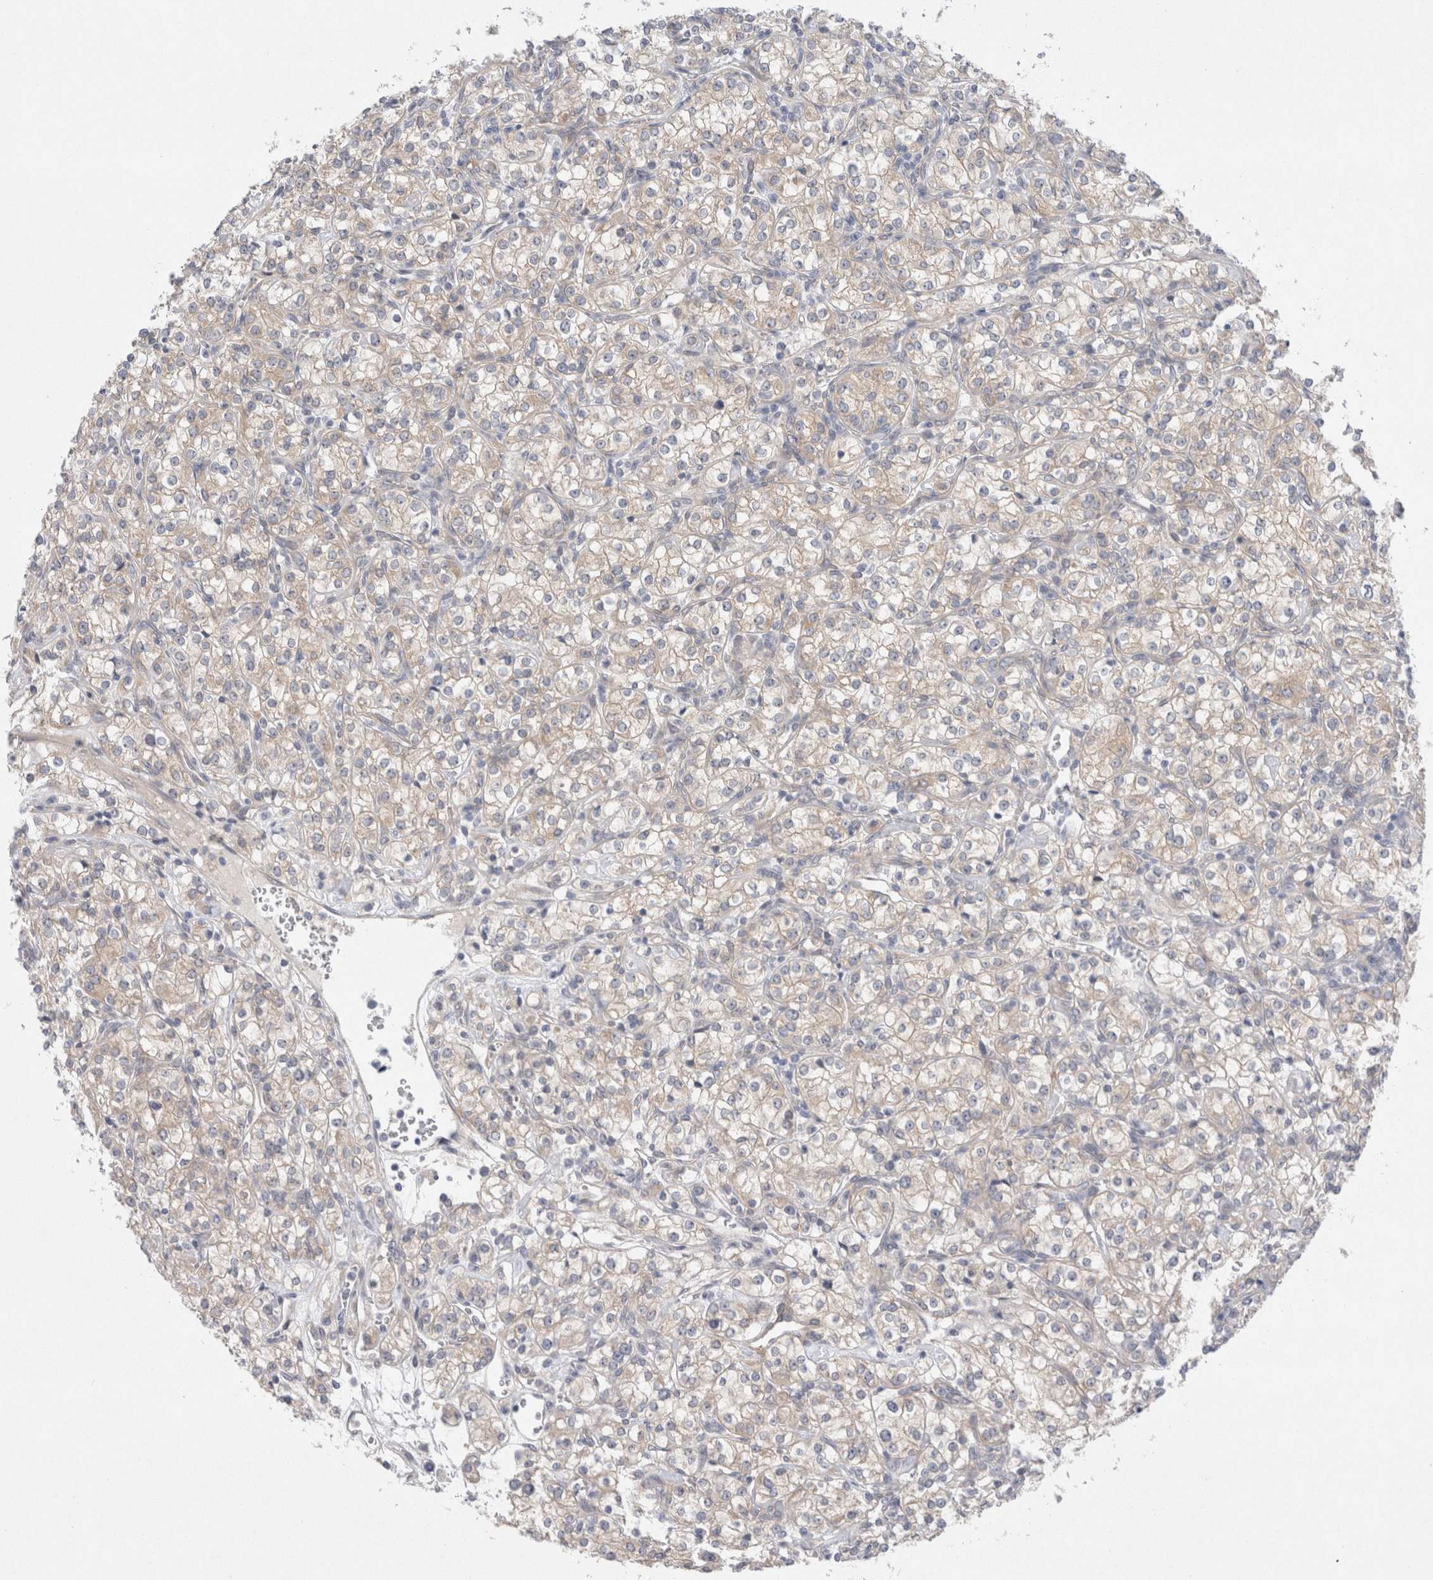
{"staining": {"intensity": "weak", "quantity": "<25%", "location": "cytoplasmic/membranous"}, "tissue": "renal cancer", "cell_type": "Tumor cells", "image_type": "cancer", "snomed": [{"axis": "morphology", "description": "Adenocarcinoma, NOS"}, {"axis": "topography", "description": "Kidney"}], "caption": "IHC of renal adenocarcinoma exhibits no expression in tumor cells.", "gene": "WIPF2", "patient": {"sex": "male", "age": 77}}